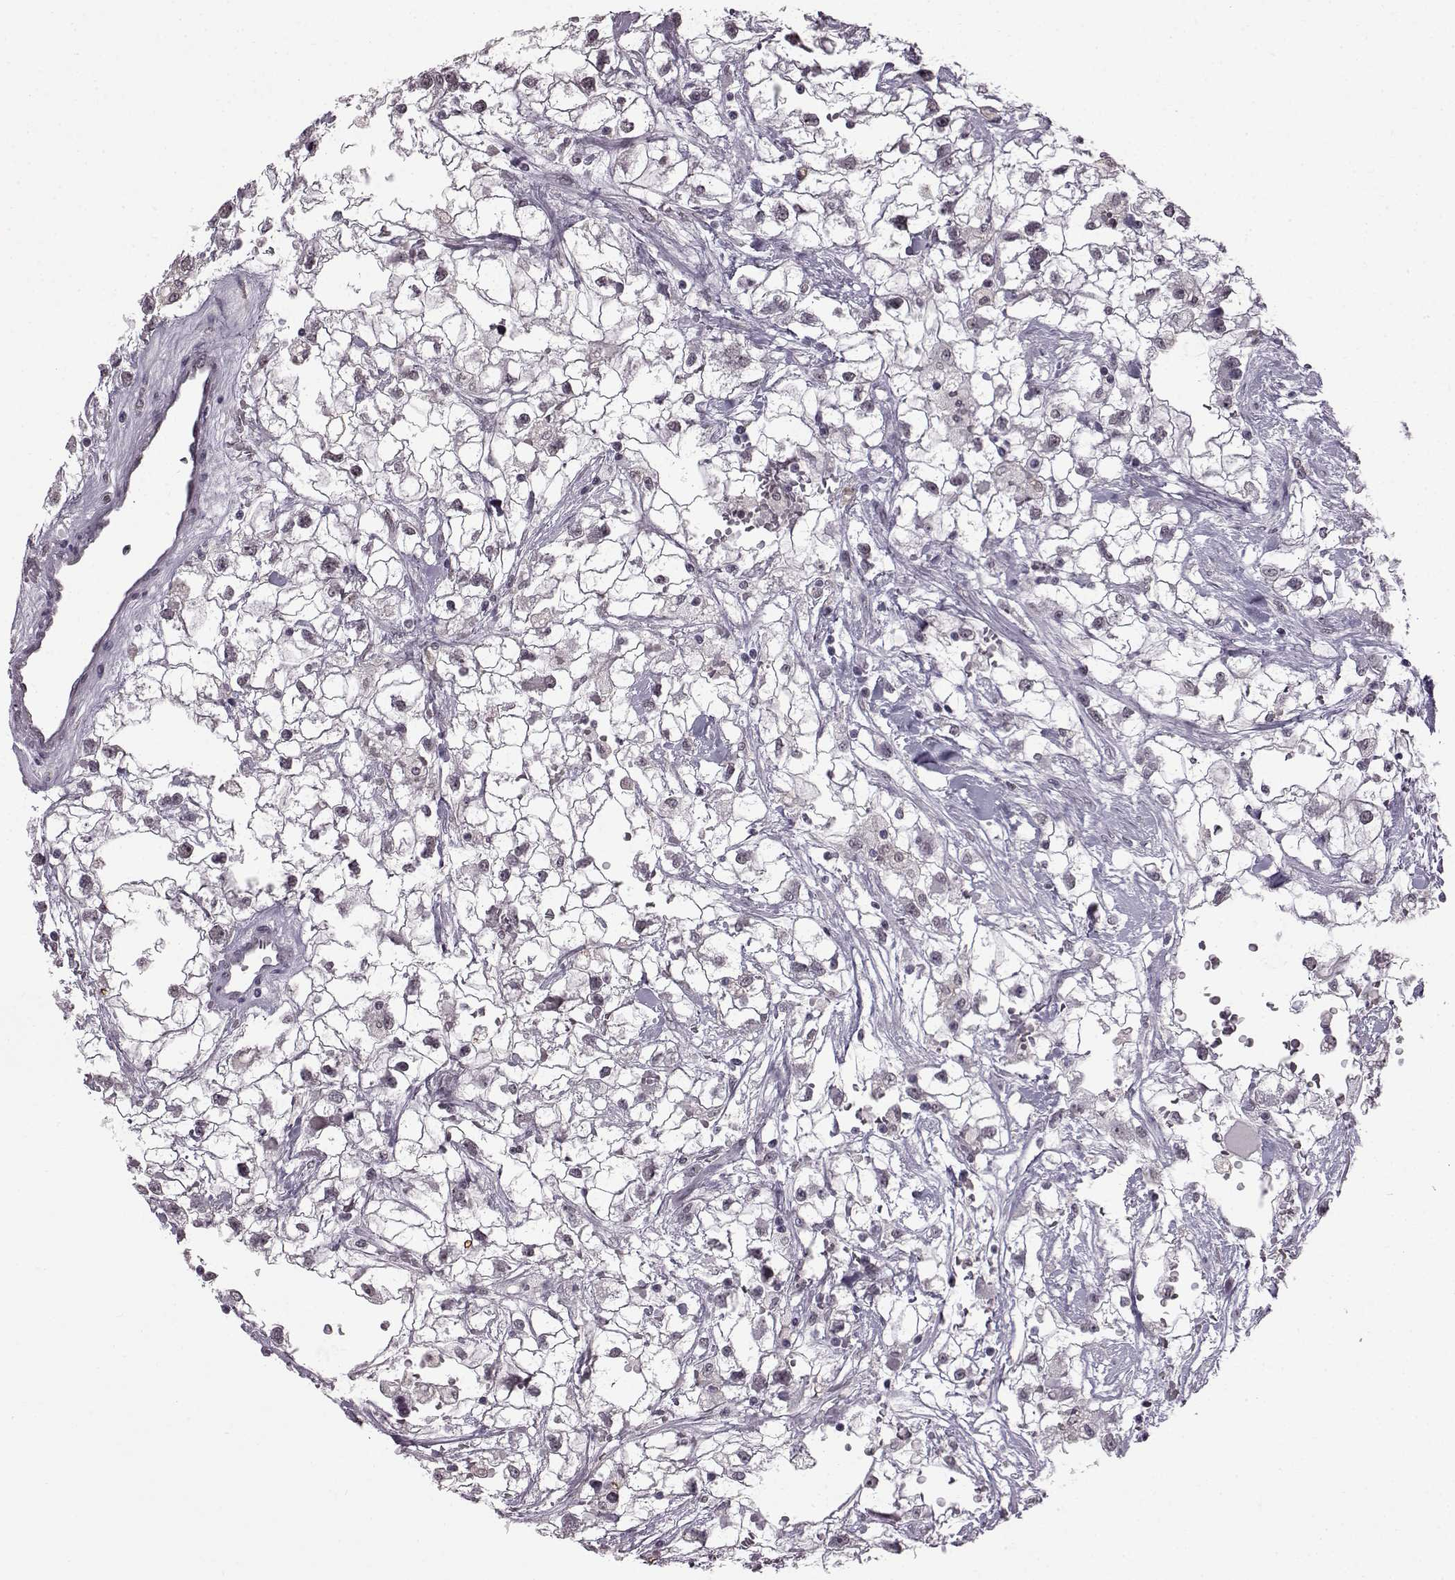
{"staining": {"intensity": "negative", "quantity": "none", "location": "none"}, "tissue": "renal cancer", "cell_type": "Tumor cells", "image_type": "cancer", "snomed": [{"axis": "morphology", "description": "Adenocarcinoma, NOS"}, {"axis": "topography", "description": "Kidney"}], "caption": "Renal cancer (adenocarcinoma) was stained to show a protein in brown. There is no significant positivity in tumor cells.", "gene": "SLC28A2", "patient": {"sex": "male", "age": 59}}